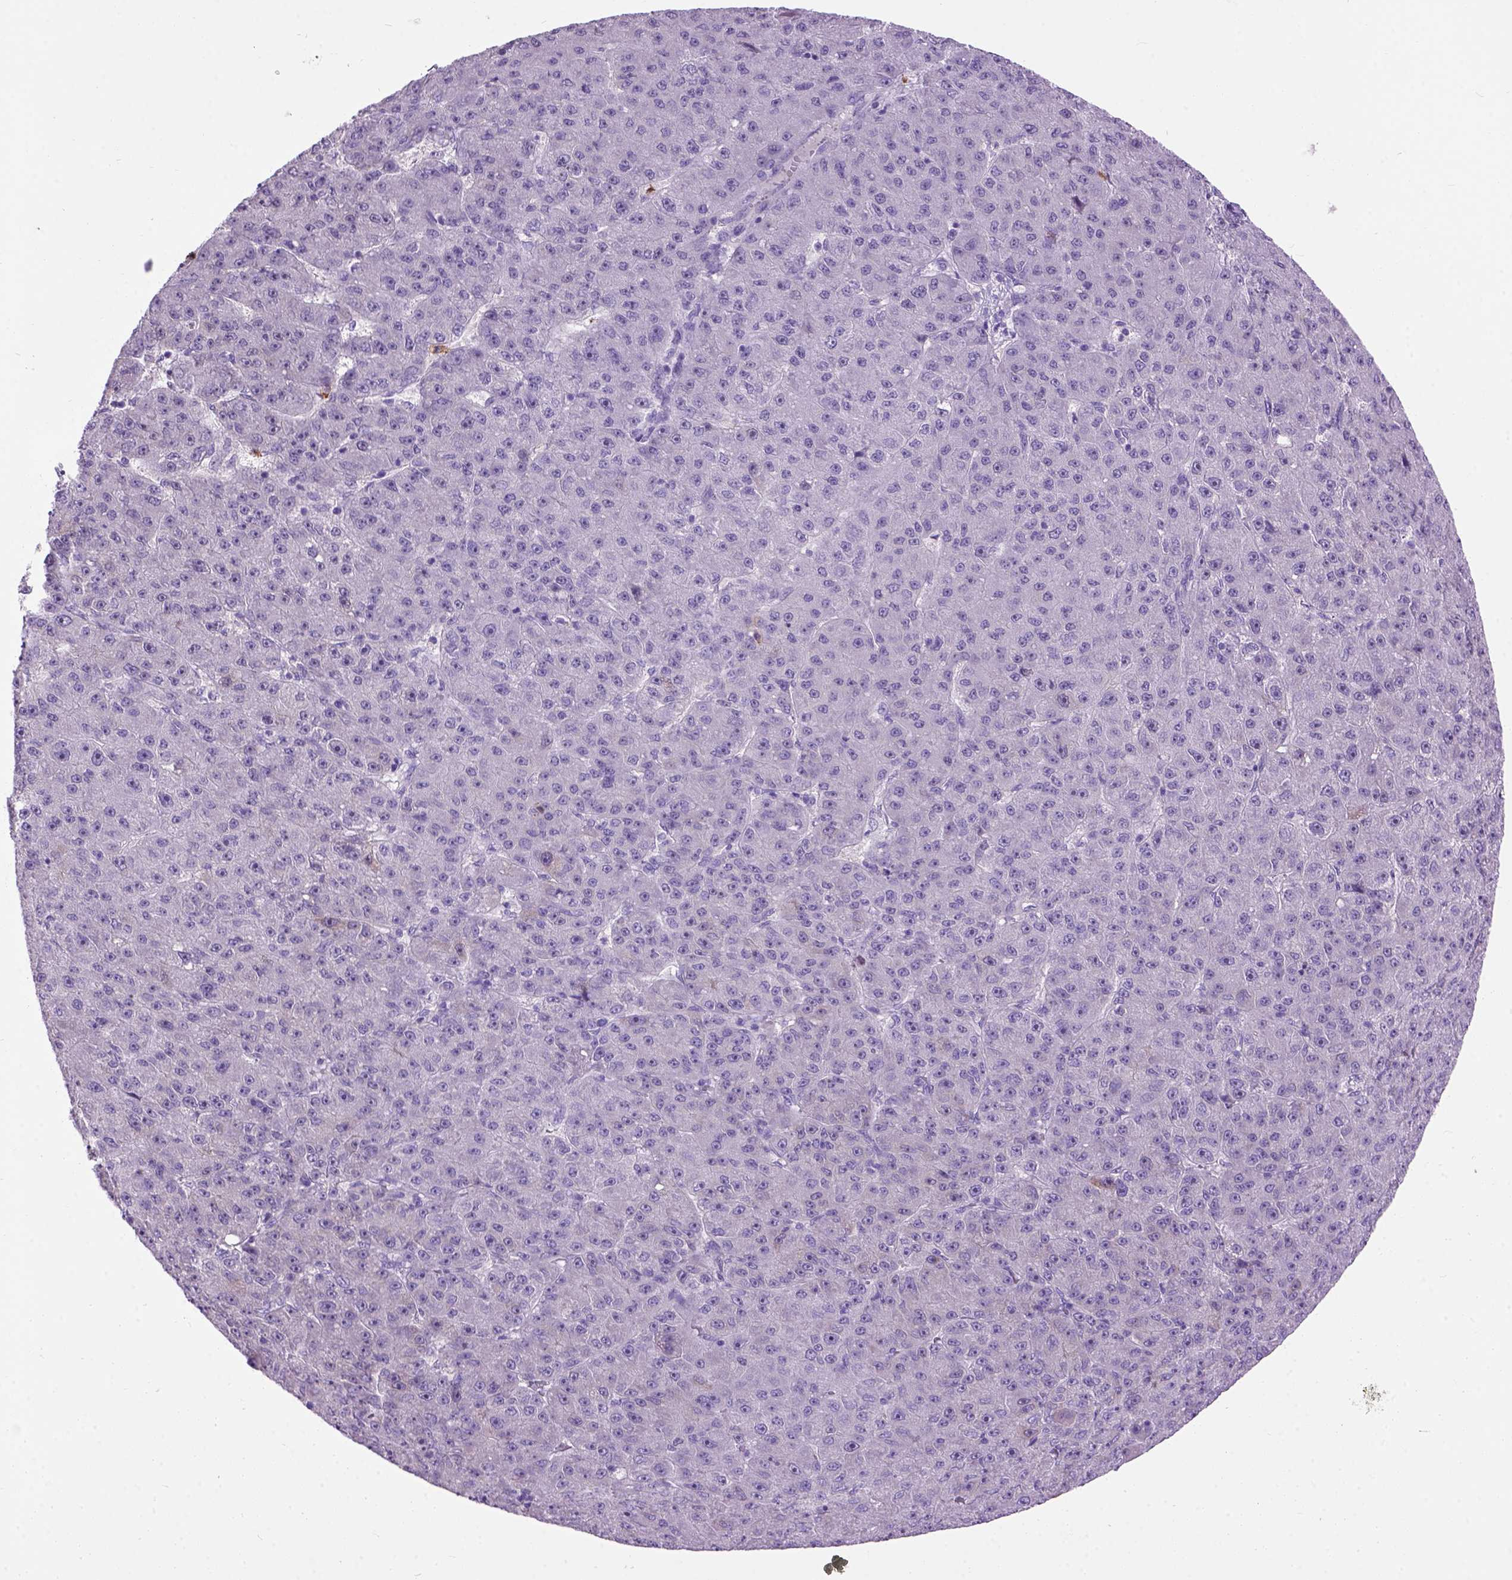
{"staining": {"intensity": "negative", "quantity": "none", "location": "none"}, "tissue": "liver cancer", "cell_type": "Tumor cells", "image_type": "cancer", "snomed": [{"axis": "morphology", "description": "Carcinoma, Hepatocellular, NOS"}, {"axis": "topography", "description": "Liver"}], "caption": "A high-resolution histopathology image shows immunohistochemistry staining of liver hepatocellular carcinoma, which exhibits no significant expression in tumor cells. The staining is performed using DAB (3,3'-diaminobenzidine) brown chromogen with nuclei counter-stained in using hematoxylin.", "gene": "MAPT", "patient": {"sex": "male", "age": 67}}